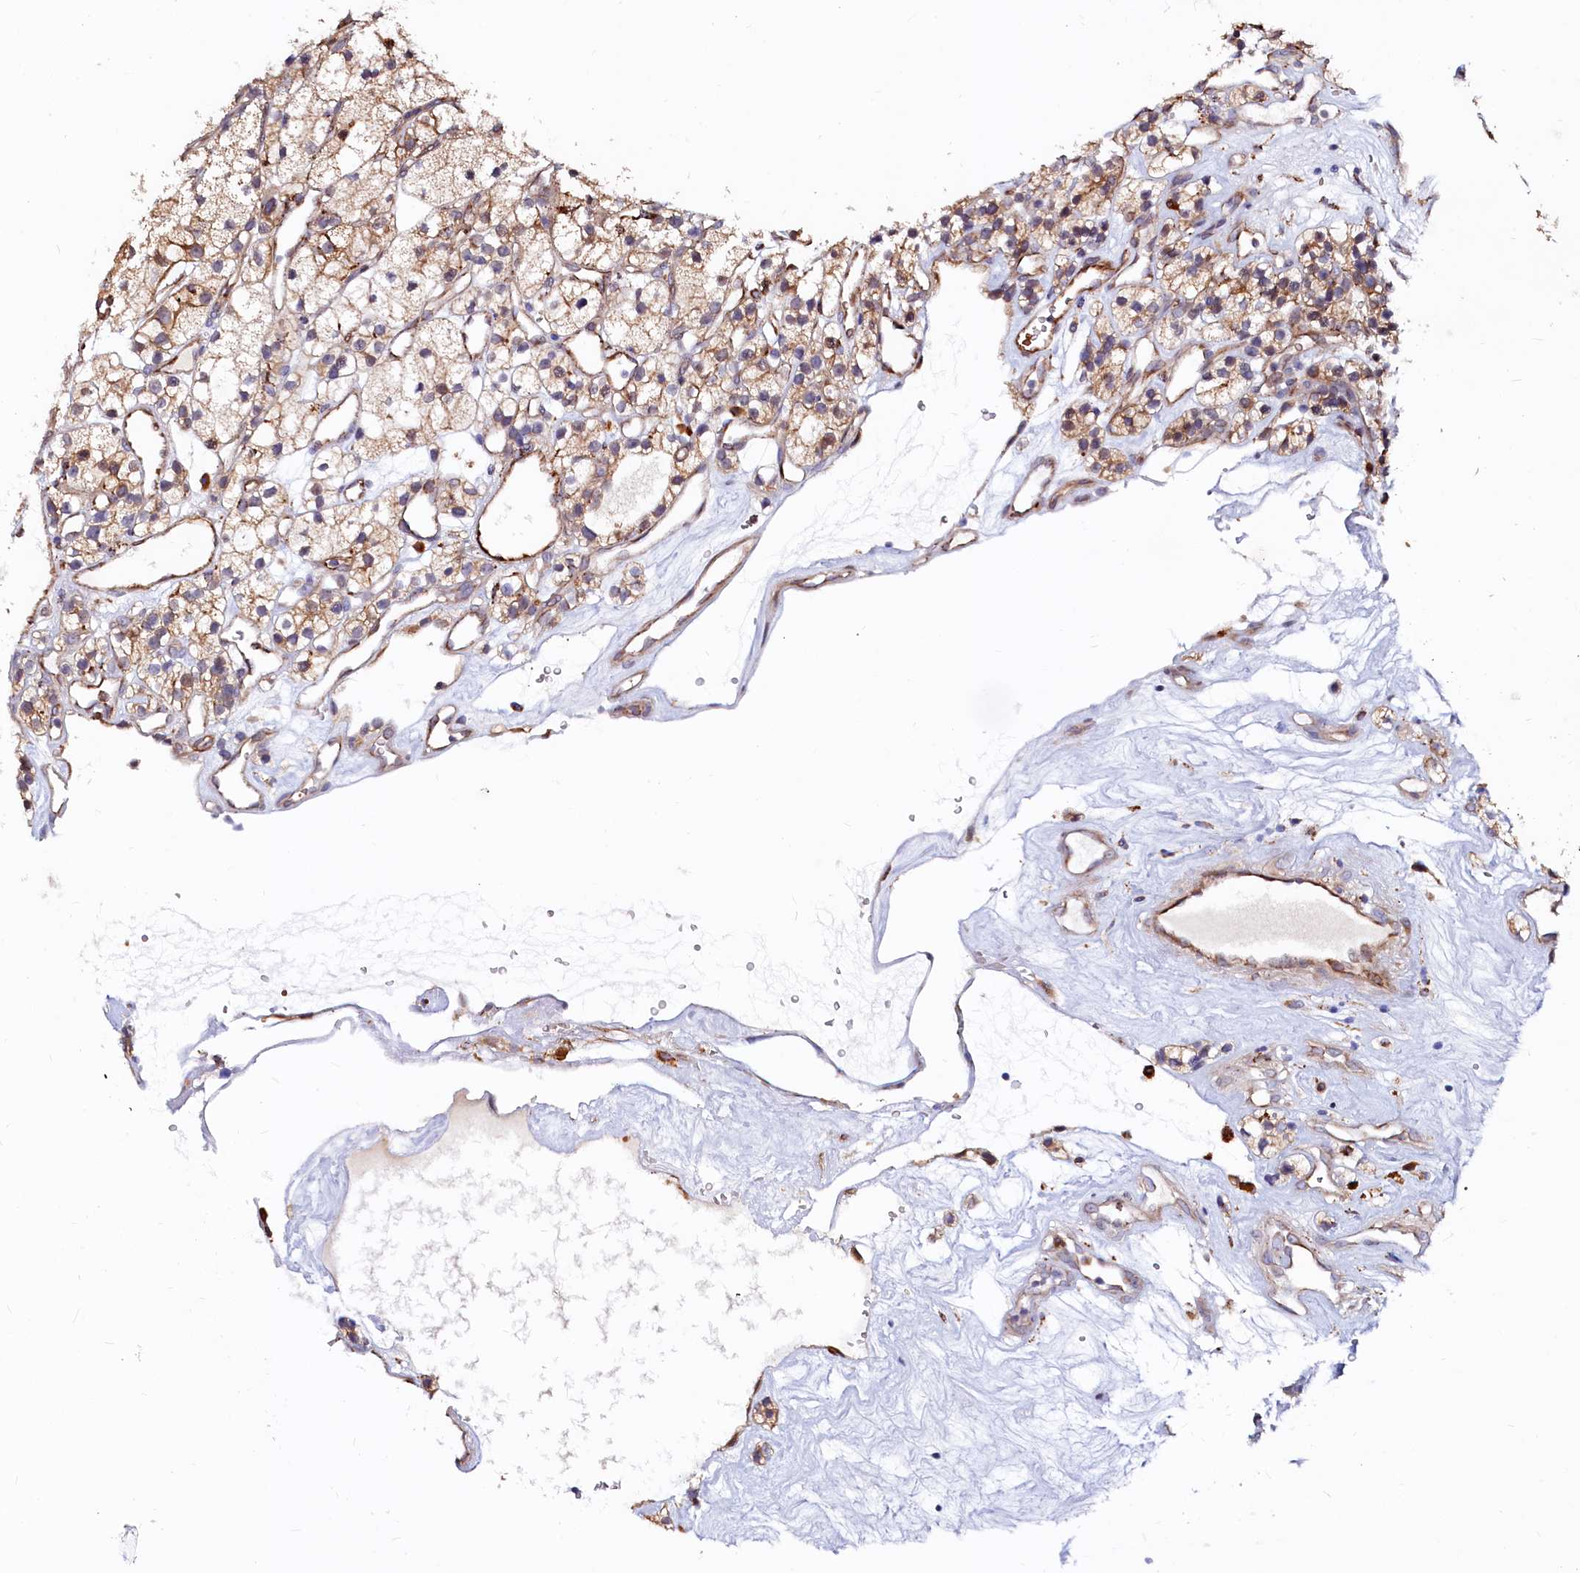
{"staining": {"intensity": "weak", "quantity": ">75%", "location": "cytoplasmic/membranous"}, "tissue": "renal cancer", "cell_type": "Tumor cells", "image_type": "cancer", "snomed": [{"axis": "morphology", "description": "Adenocarcinoma, NOS"}, {"axis": "topography", "description": "Kidney"}], "caption": "Renal cancer tissue displays weak cytoplasmic/membranous staining in about >75% of tumor cells, visualized by immunohistochemistry.", "gene": "ASTE1", "patient": {"sex": "female", "age": 57}}